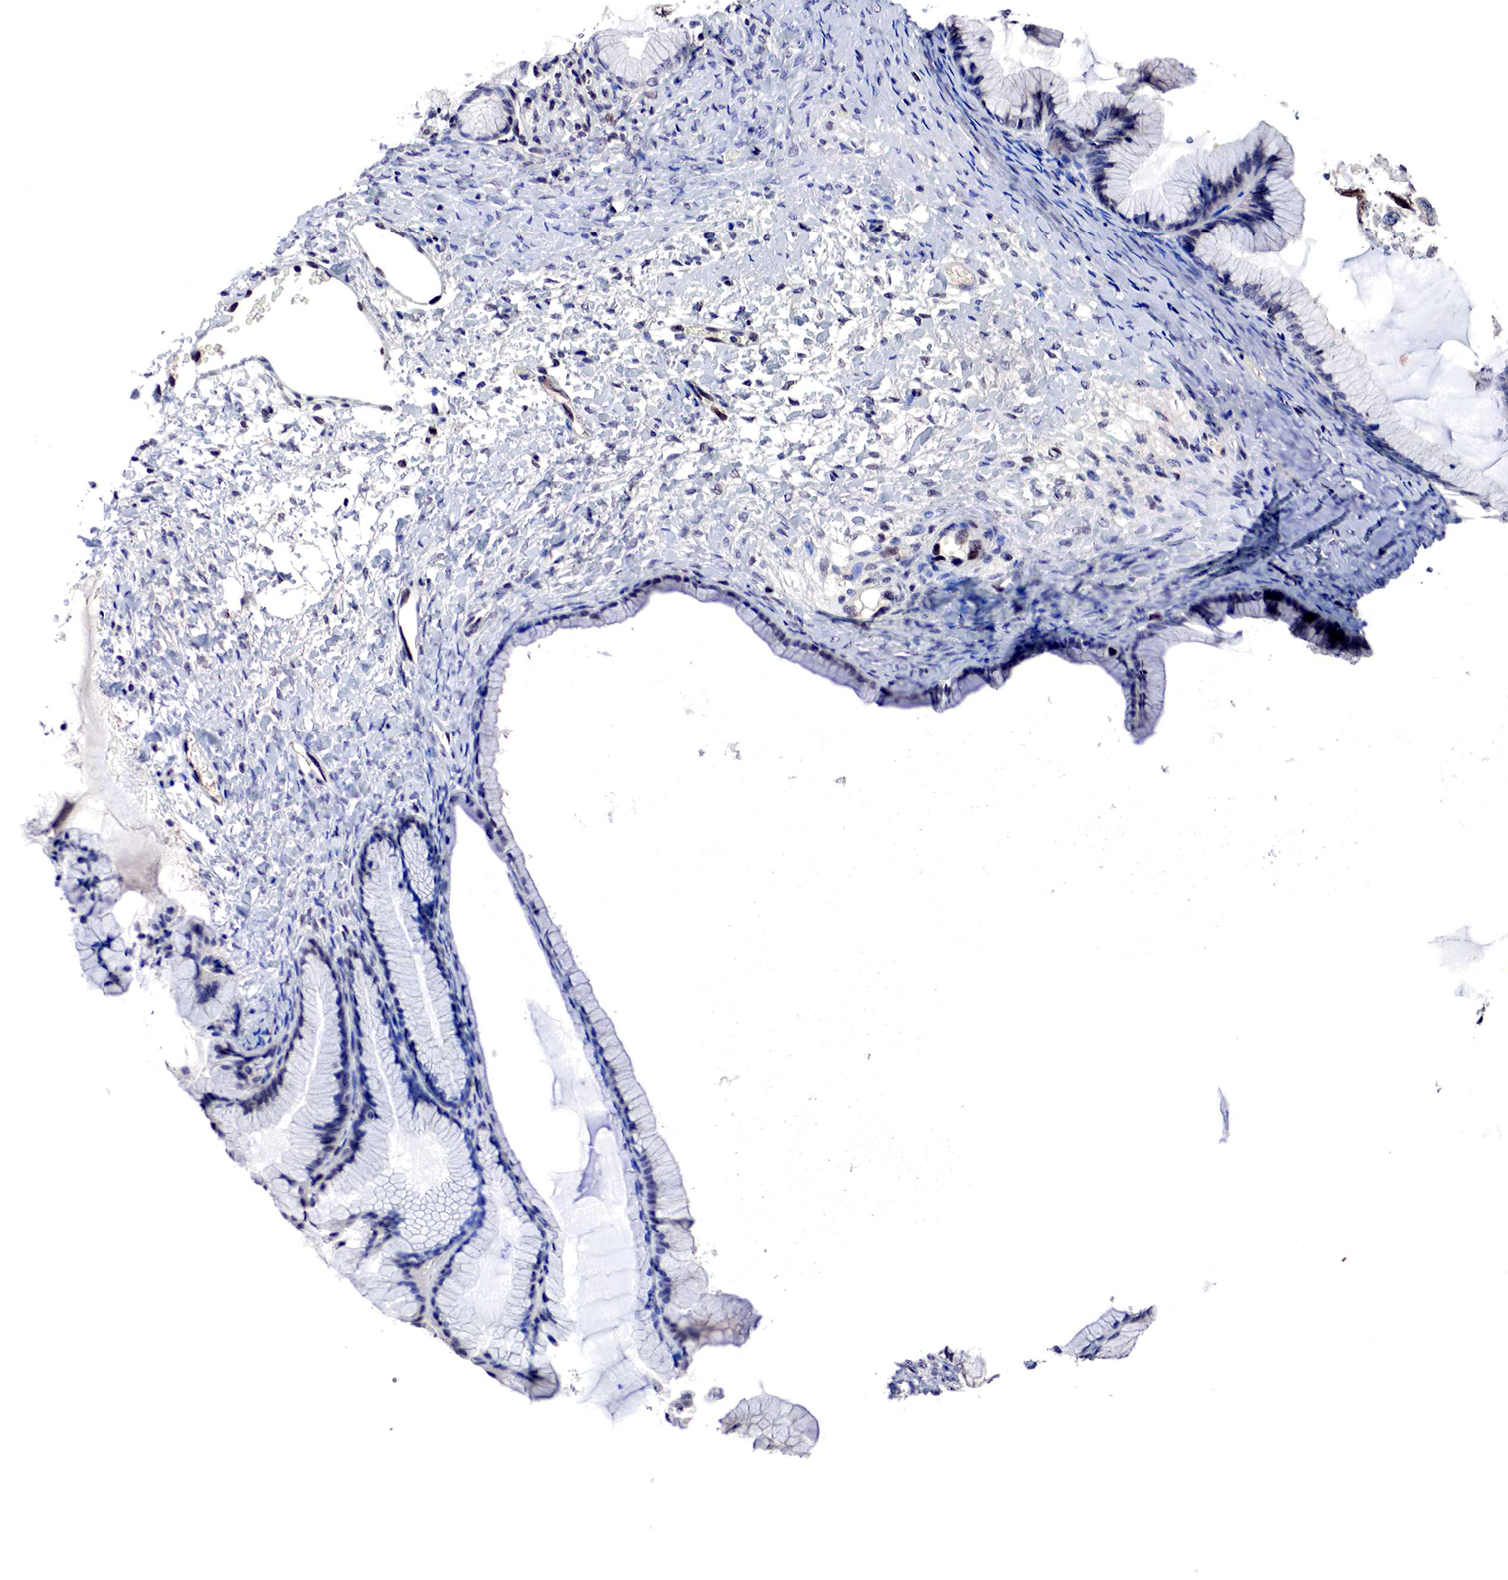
{"staining": {"intensity": "strong", "quantity": "<25%", "location": "nuclear"}, "tissue": "ovarian cancer", "cell_type": "Tumor cells", "image_type": "cancer", "snomed": [{"axis": "morphology", "description": "Cystadenocarcinoma, mucinous, NOS"}, {"axis": "topography", "description": "Ovary"}], "caption": "A medium amount of strong nuclear staining is seen in approximately <25% of tumor cells in ovarian cancer (mucinous cystadenocarcinoma) tissue.", "gene": "DACH2", "patient": {"sex": "female", "age": 41}}